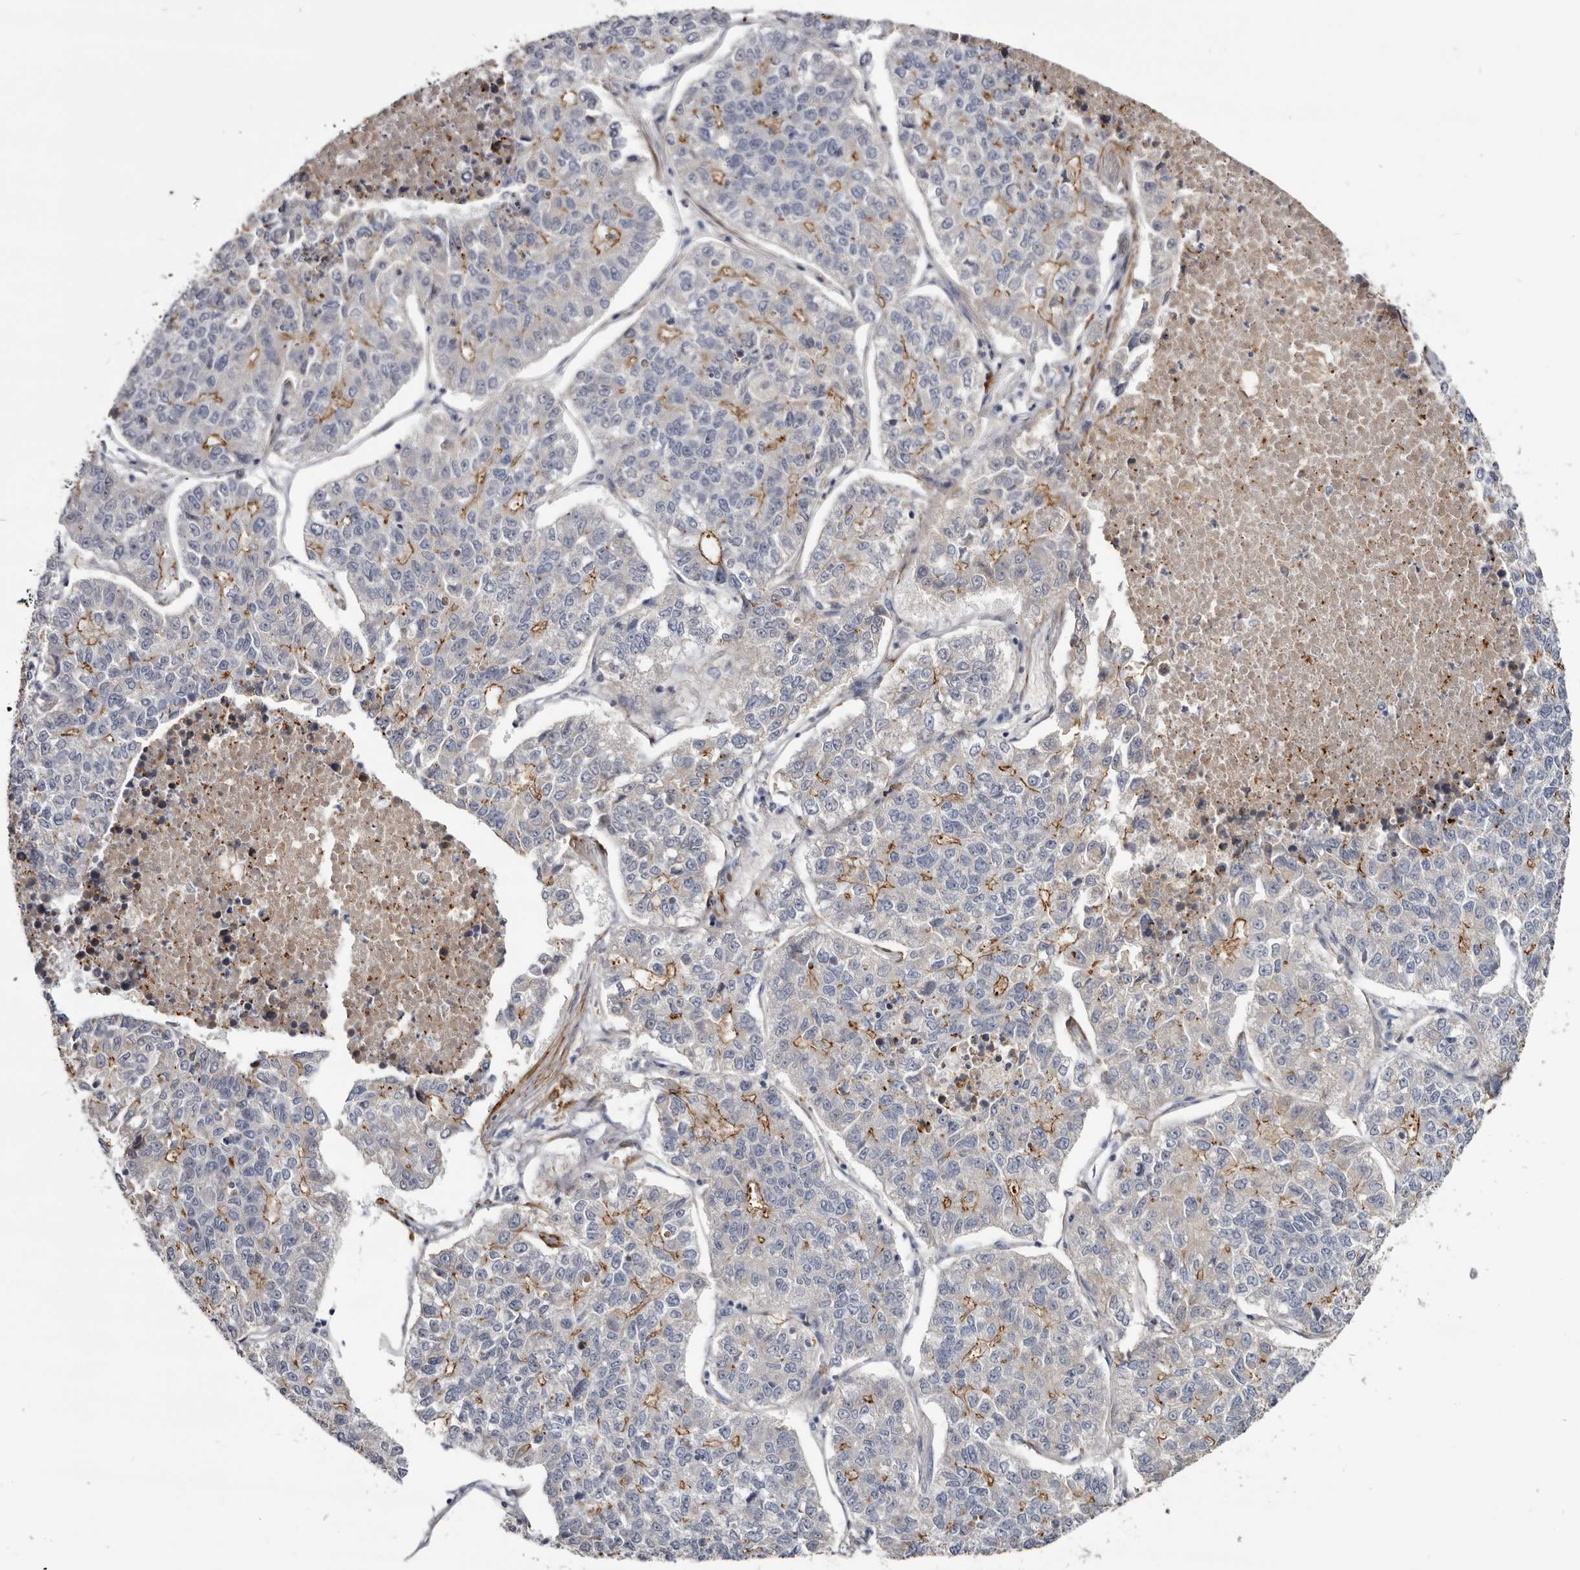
{"staining": {"intensity": "moderate", "quantity": "<25%", "location": "cytoplasmic/membranous"}, "tissue": "lung cancer", "cell_type": "Tumor cells", "image_type": "cancer", "snomed": [{"axis": "morphology", "description": "Adenocarcinoma, NOS"}, {"axis": "topography", "description": "Lung"}], "caption": "Immunohistochemistry of human lung adenocarcinoma exhibits low levels of moderate cytoplasmic/membranous expression in about <25% of tumor cells.", "gene": "CGN", "patient": {"sex": "male", "age": 49}}